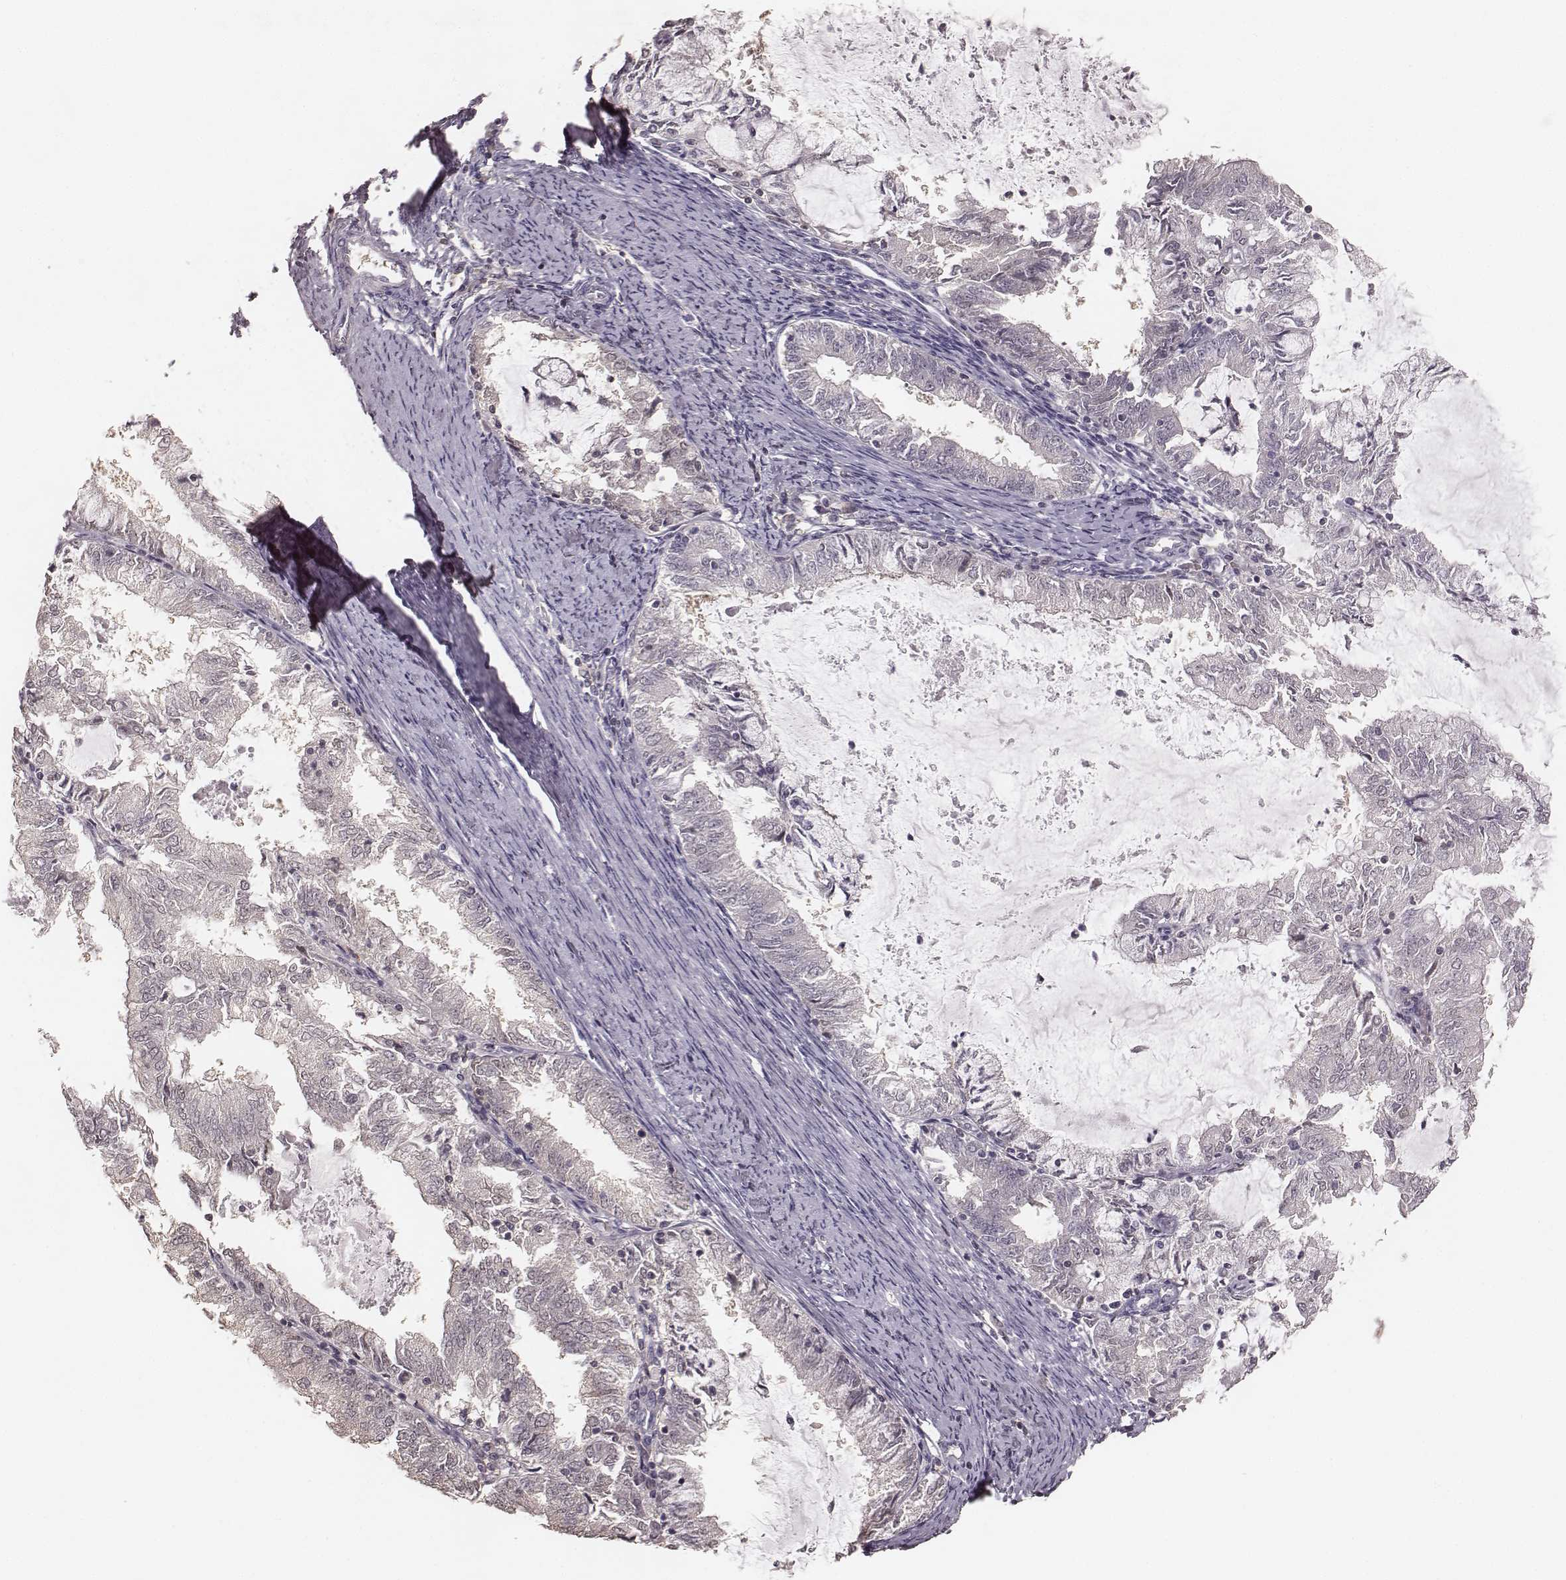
{"staining": {"intensity": "negative", "quantity": "none", "location": "none"}, "tissue": "endometrial cancer", "cell_type": "Tumor cells", "image_type": "cancer", "snomed": [{"axis": "morphology", "description": "Adenocarcinoma, NOS"}, {"axis": "topography", "description": "Endometrium"}], "caption": "This is a histopathology image of IHC staining of endometrial adenocarcinoma, which shows no positivity in tumor cells.", "gene": "LY6K", "patient": {"sex": "female", "age": 57}}